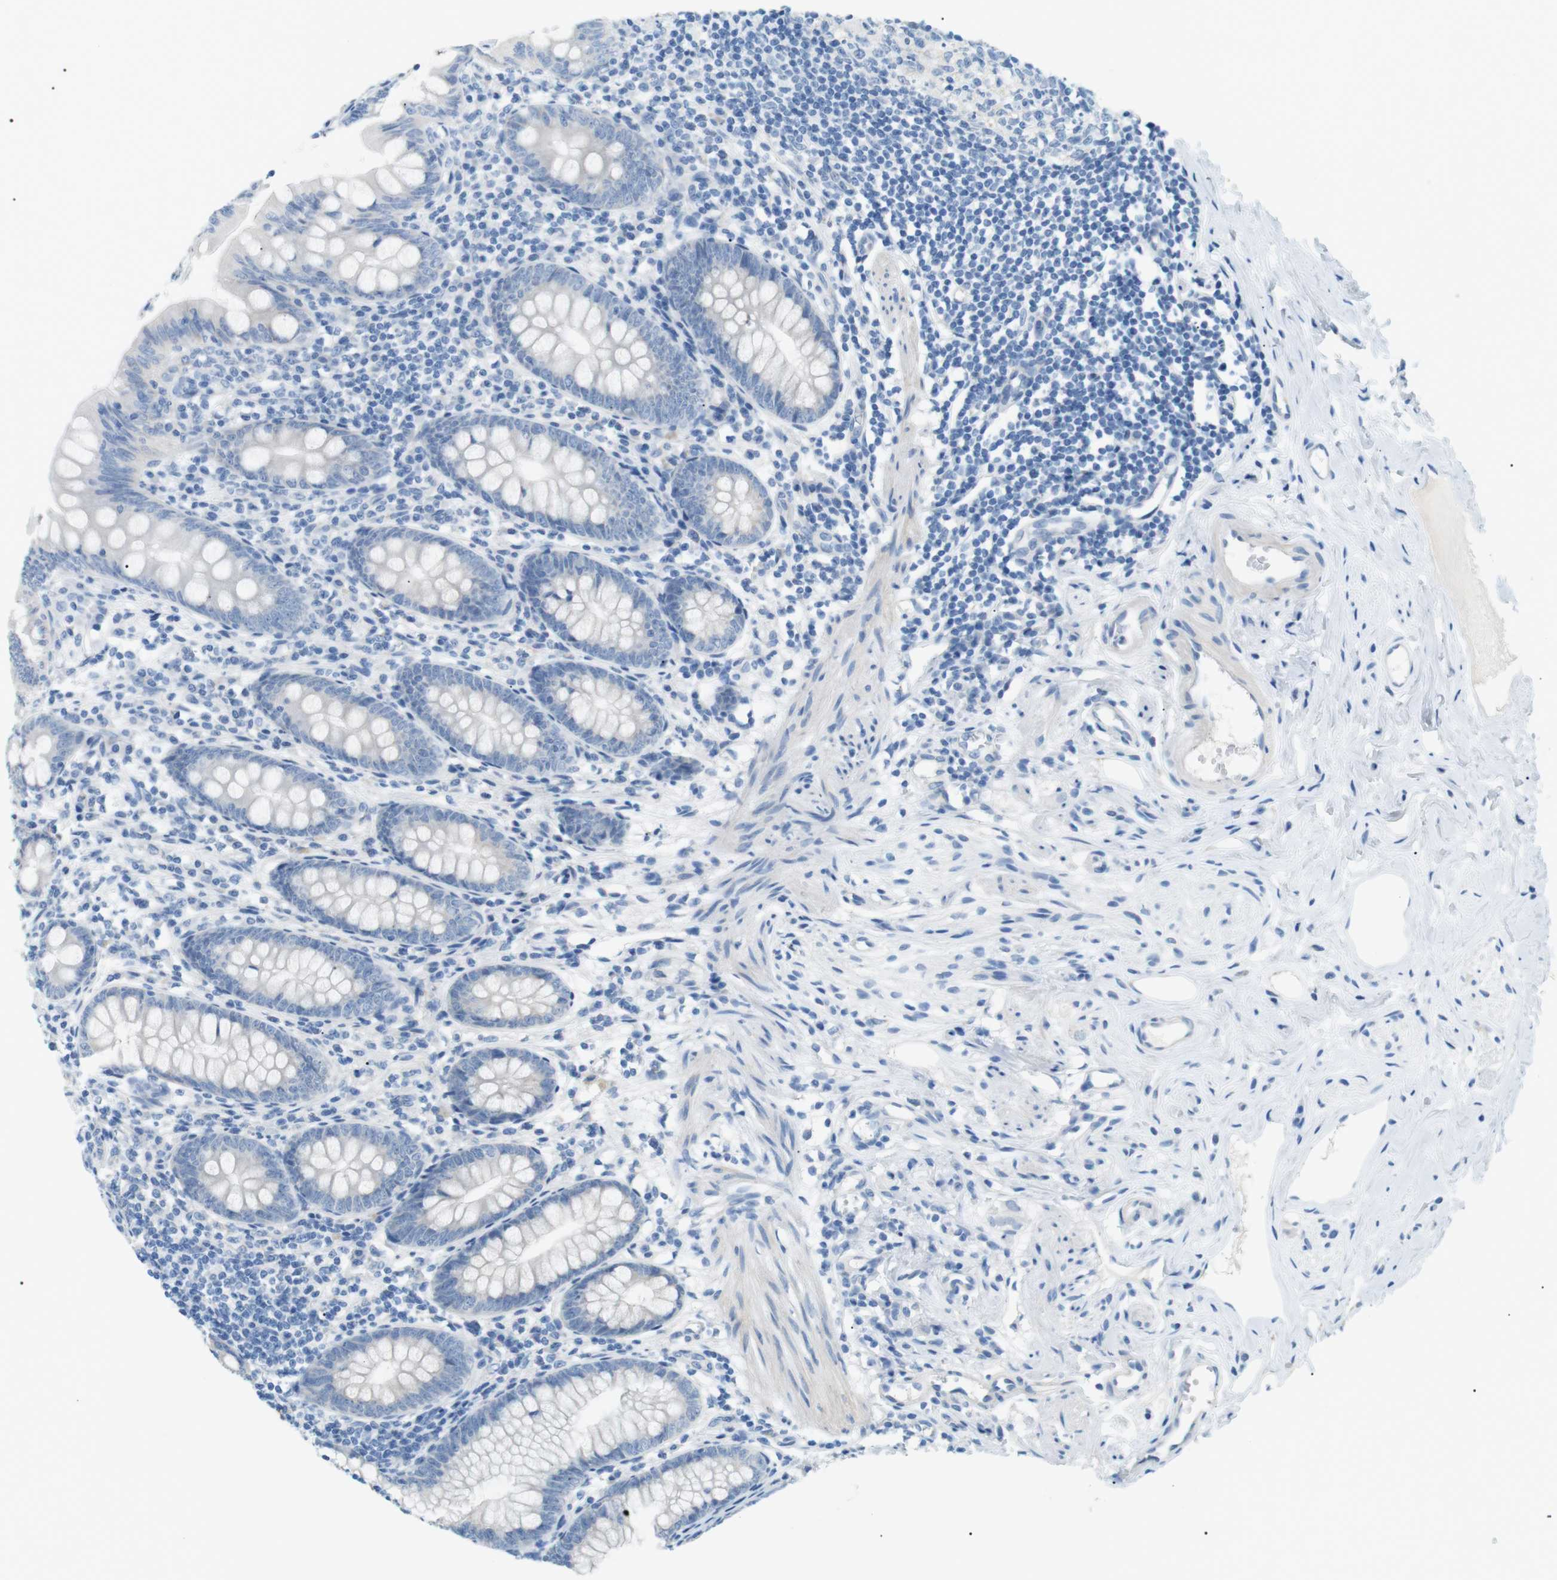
{"staining": {"intensity": "negative", "quantity": "none", "location": "none"}, "tissue": "appendix", "cell_type": "Glandular cells", "image_type": "normal", "snomed": [{"axis": "morphology", "description": "Normal tissue, NOS"}, {"axis": "topography", "description": "Appendix"}], "caption": "A histopathology image of appendix stained for a protein reveals no brown staining in glandular cells. (DAB (3,3'-diaminobenzidine) immunohistochemistry (IHC) with hematoxylin counter stain).", "gene": "MTARC2", "patient": {"sex": "female", "age": 77}}